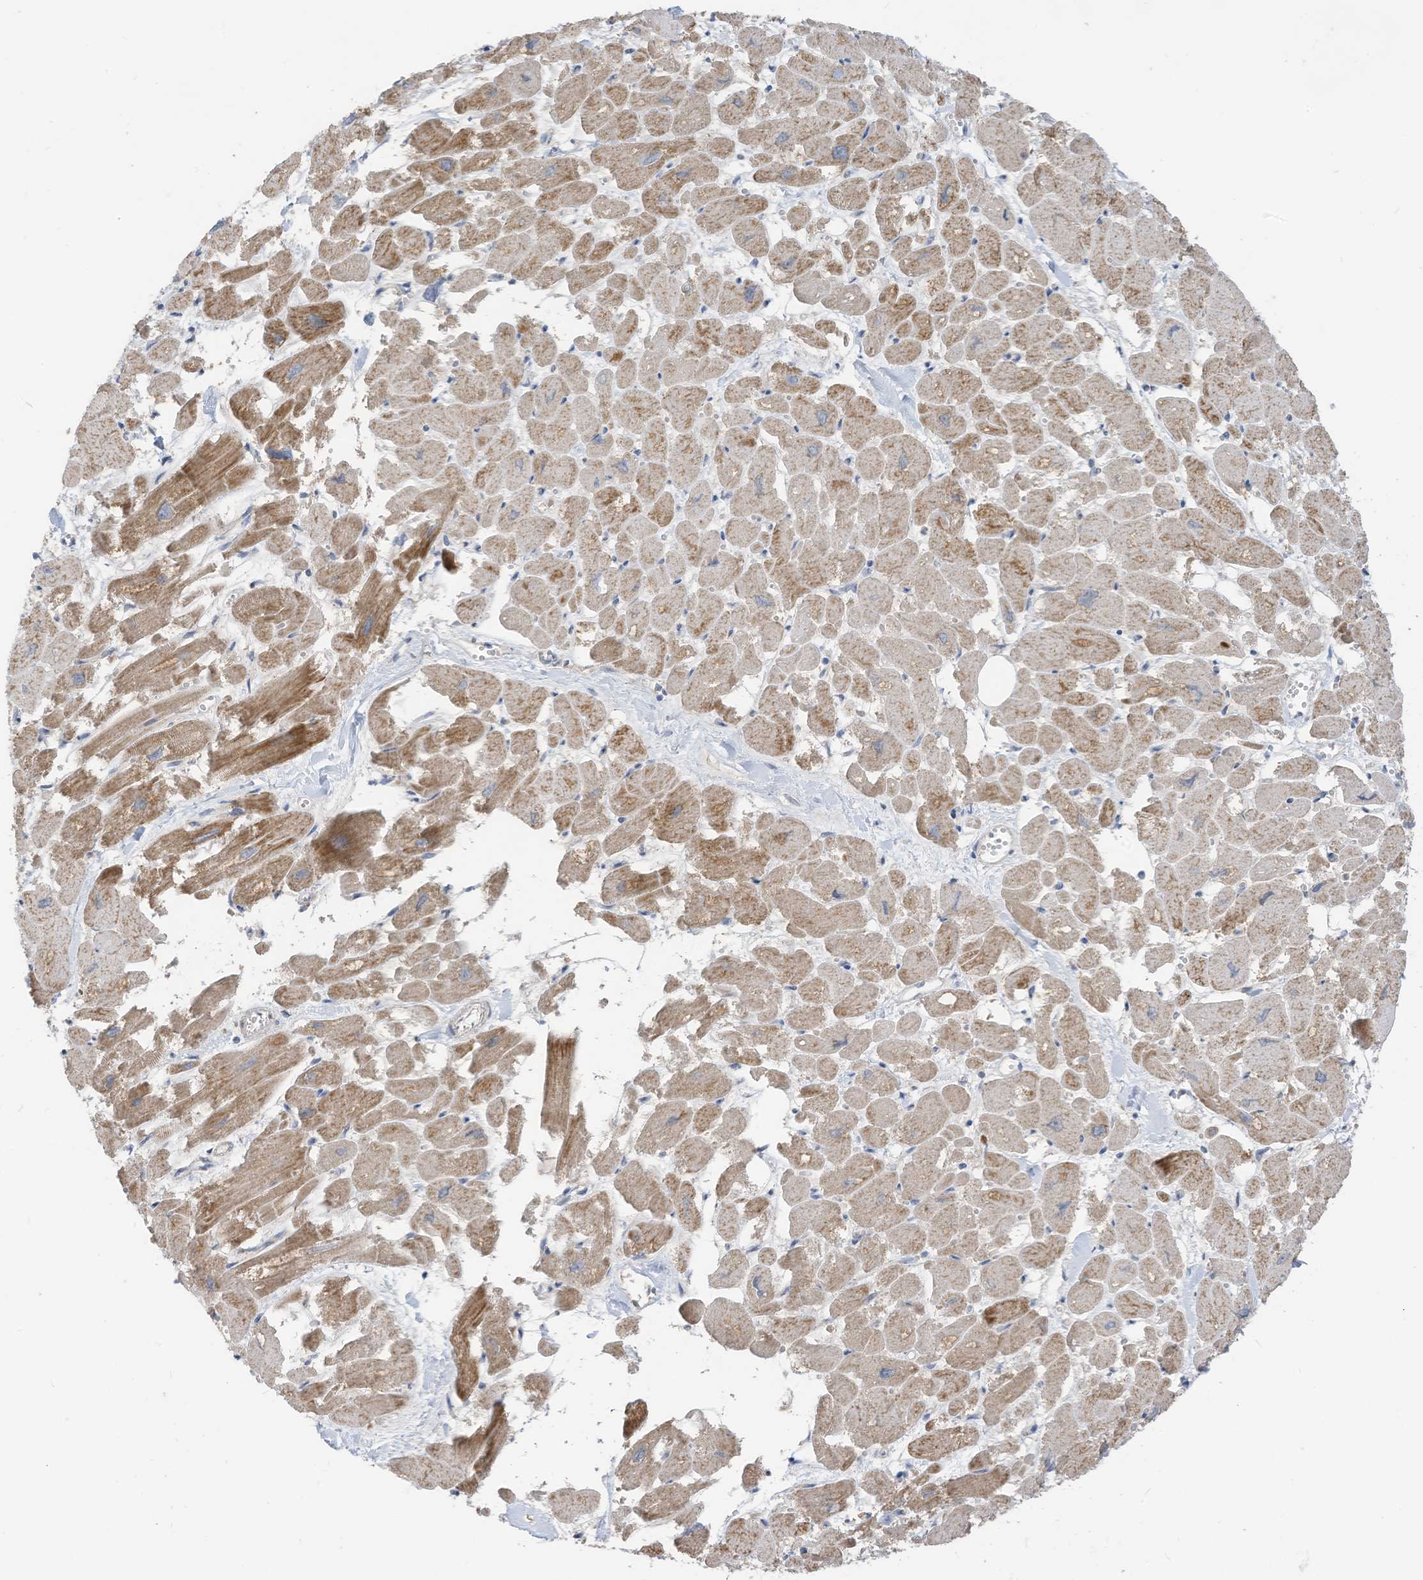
{"staining": {"intensity": "moderate", "quantity": "25%-75%", "location": "cytoplasmic/membranous"}, "tissue": "heart muscle", "cell_type": "Cardiomyocytes", "image_type": "normal", "snomed": [{"axis": "morphology", "description": "Normal tissue, NOS"}, {"axis": "topography", "description": "Heart"}], "caption": "Heart muscle stained for a protein demonstrates moderate cytoplasmic/membranous positivity in cardiomyocytes.", "gene": "LDAH", "patient": {"sex": "male", "age": 54}}